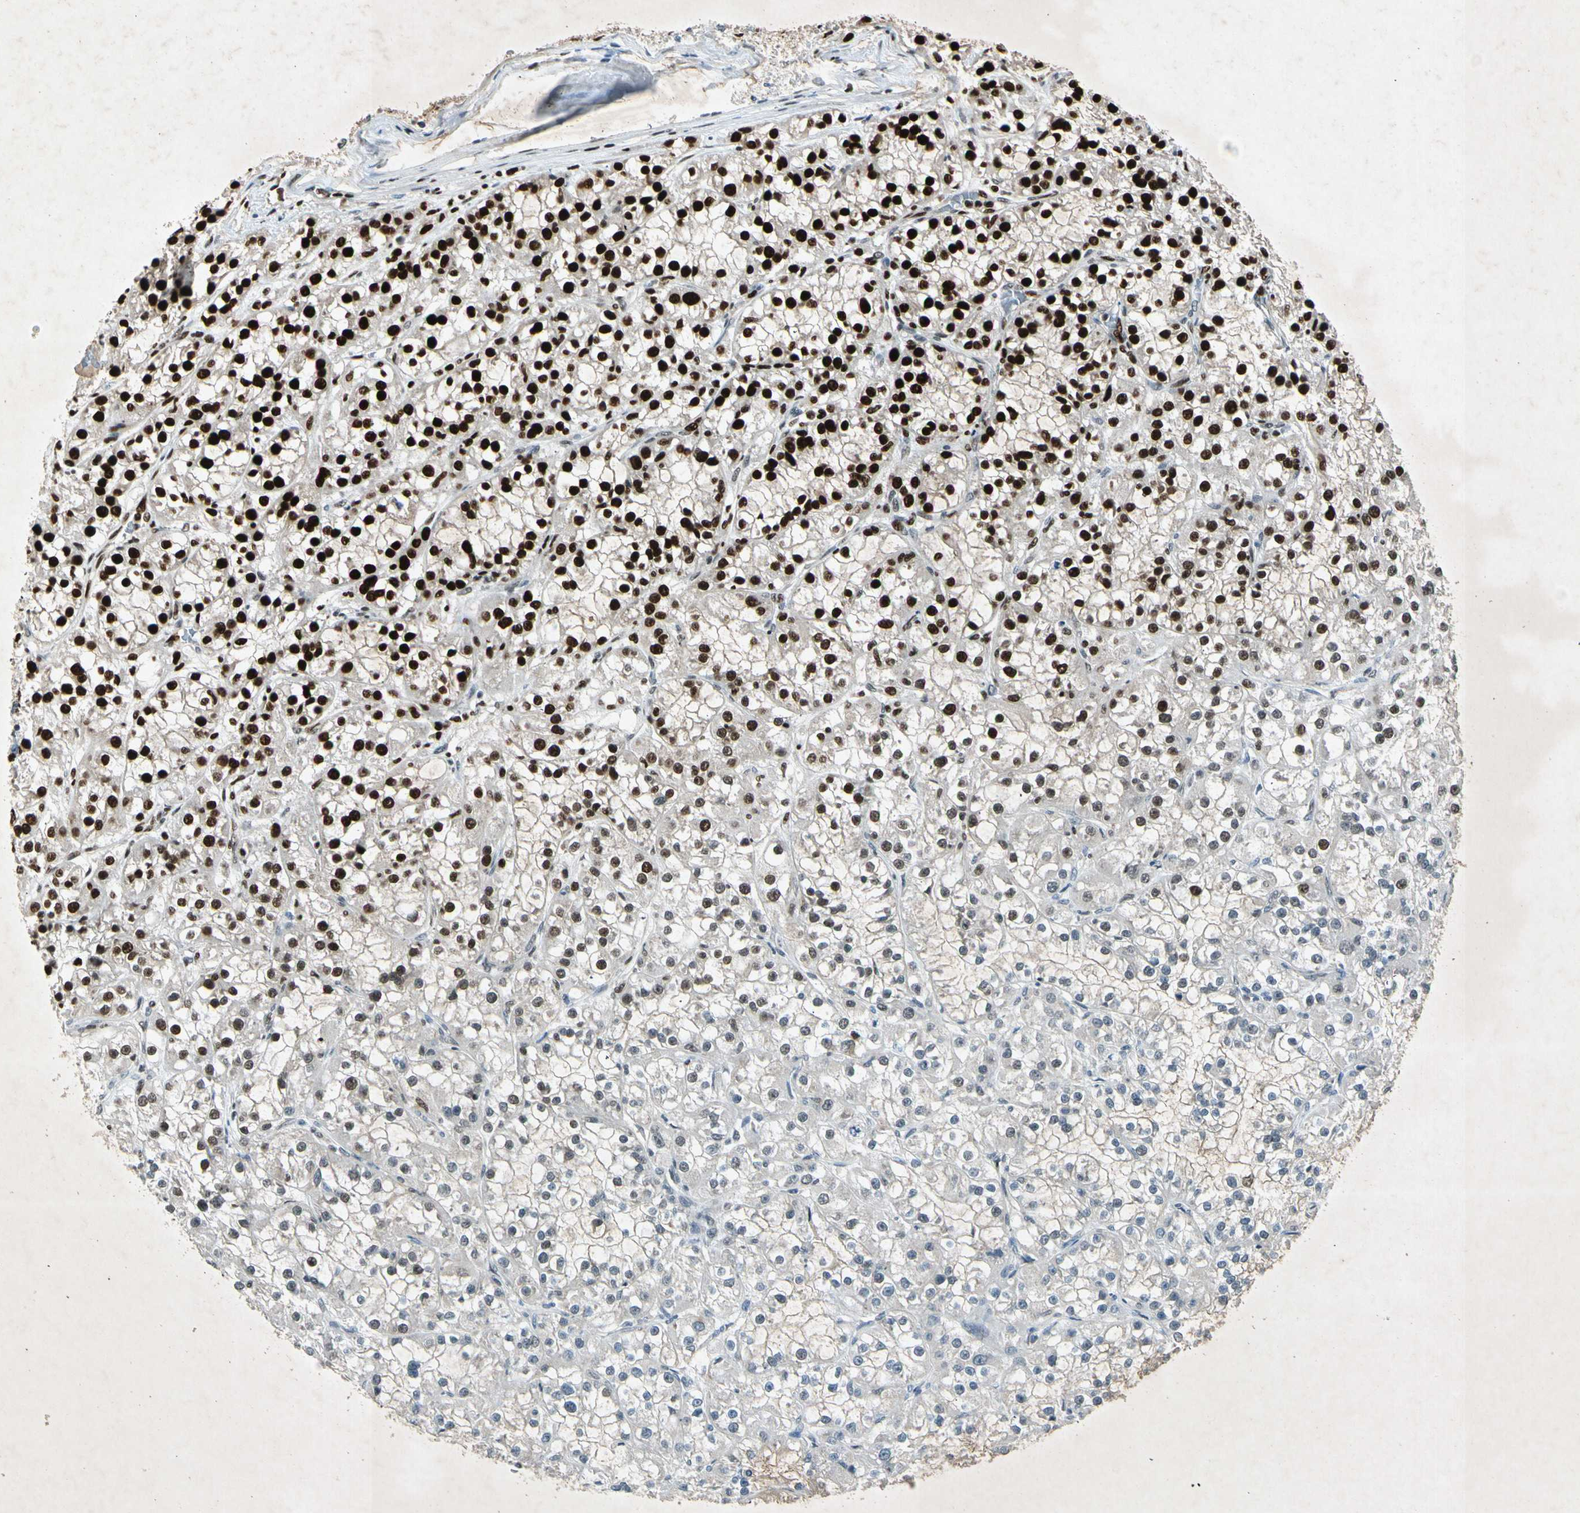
{"staining": {"intensity": "strong", "quantity": ">75%", "location": "nuclear"}, "tissue": "renal cancer", "cell_type": "Tumor cells", "image_type": "cancer", "snomed": [{"axis": "morphology", "description": "Adenocarcinoma, NOS"}, {"axis": "topography", "description": "Kidney"}], "caption": "Protein expression analysis of human renal adenocarcinoma reveals strong nuclear expression in approximately >75% of tumor cells.", "gene": "RNF43", "patient": {"sex": "female", "age": 52}}